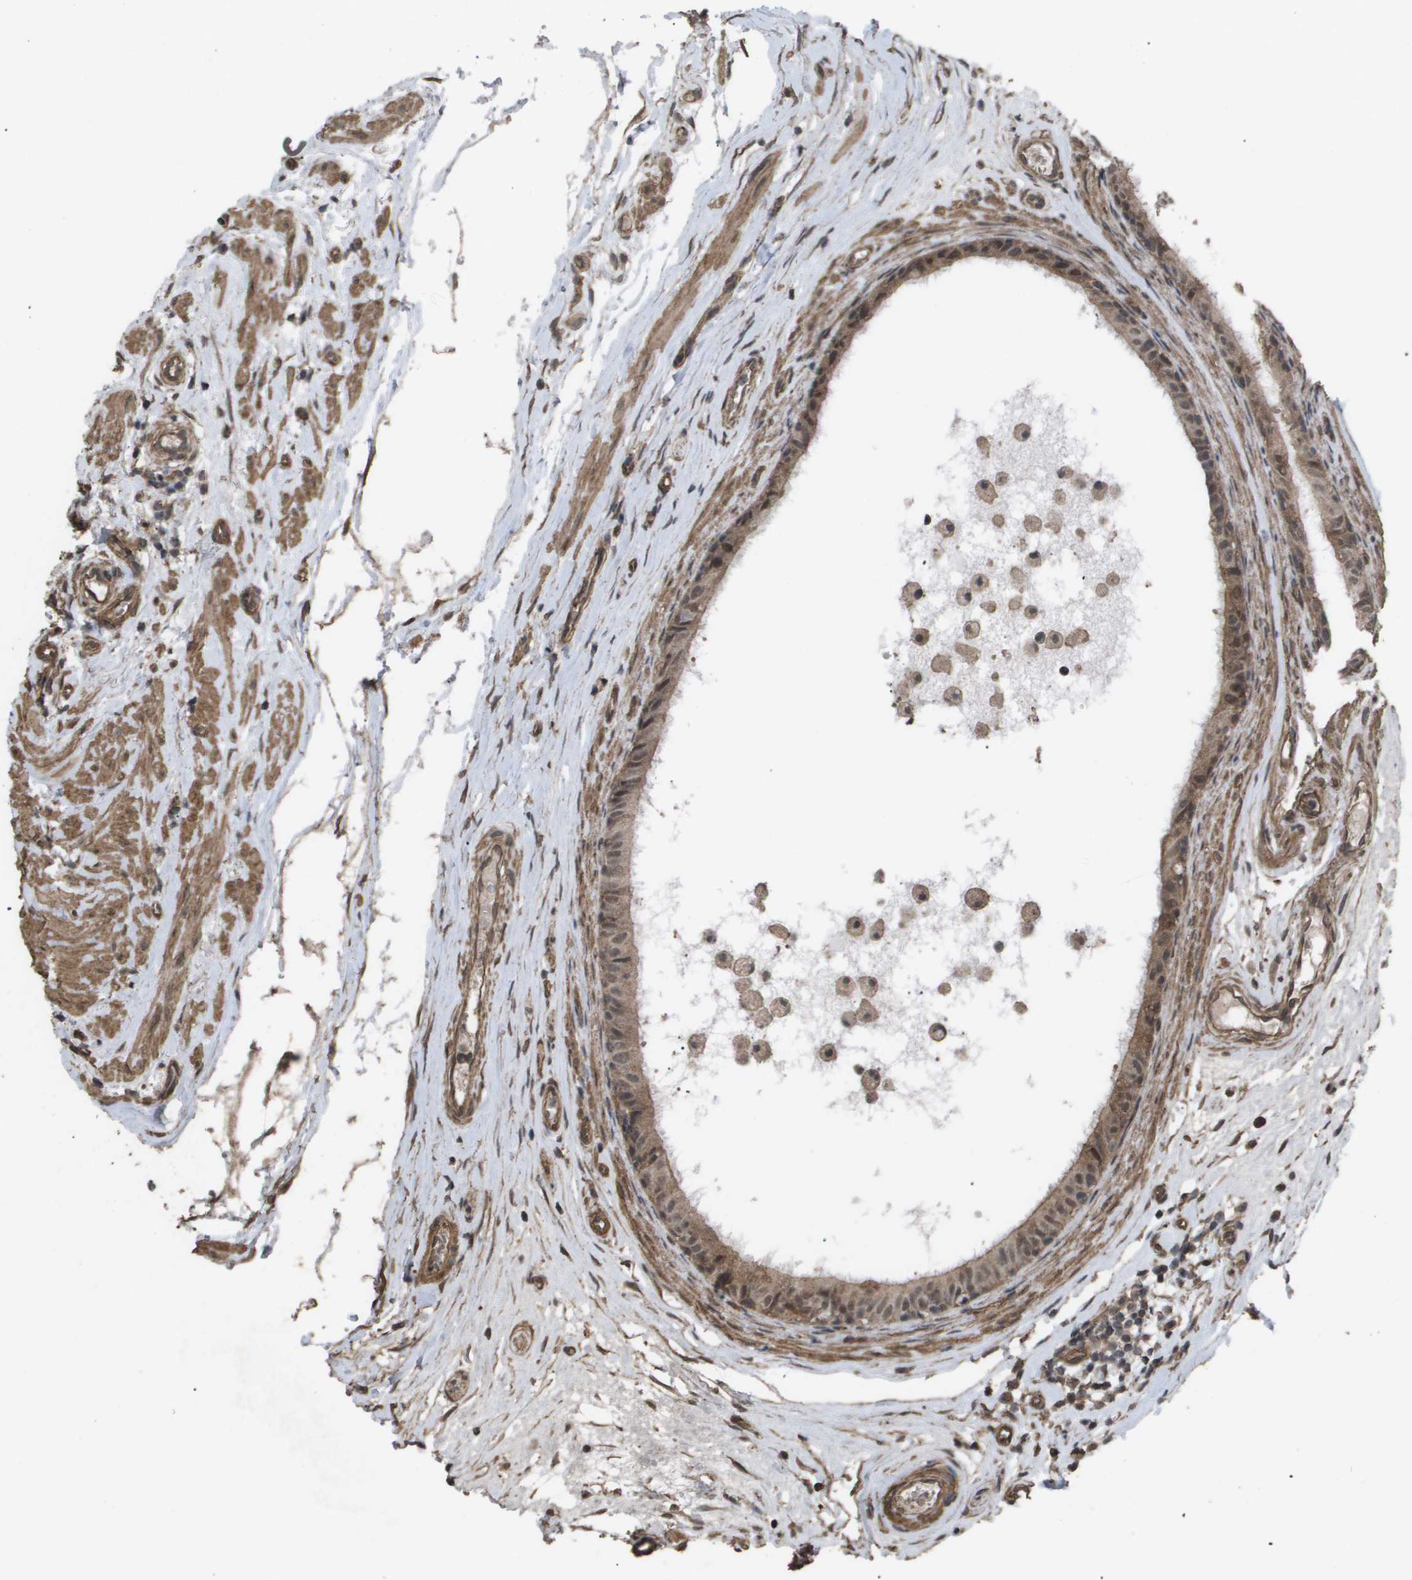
{"staining": {"intensity": "moderate", "quantity": ">75%", "location": "cytoplasmic/membranous,nuclear"}, "tissue": "epididymis", "cell_type": "Glandular cells", "image_type": "normal", "snomed": [{"axis": "morphology", "description": "Normal tissue, NOS"}, {"axis": "morphology", "description": "Inflammation, NOS"}, {"axis": "topography", "description": "Epididymis"}], "caption": "Moderate cytoplasmic/membranous,nuclear positivity for a protein is present in about >75% of glandular cells of benign epididymis using immunohistochemistry.", "gene": "CUL5", "patient": {"sex": "male", "age": 85}}